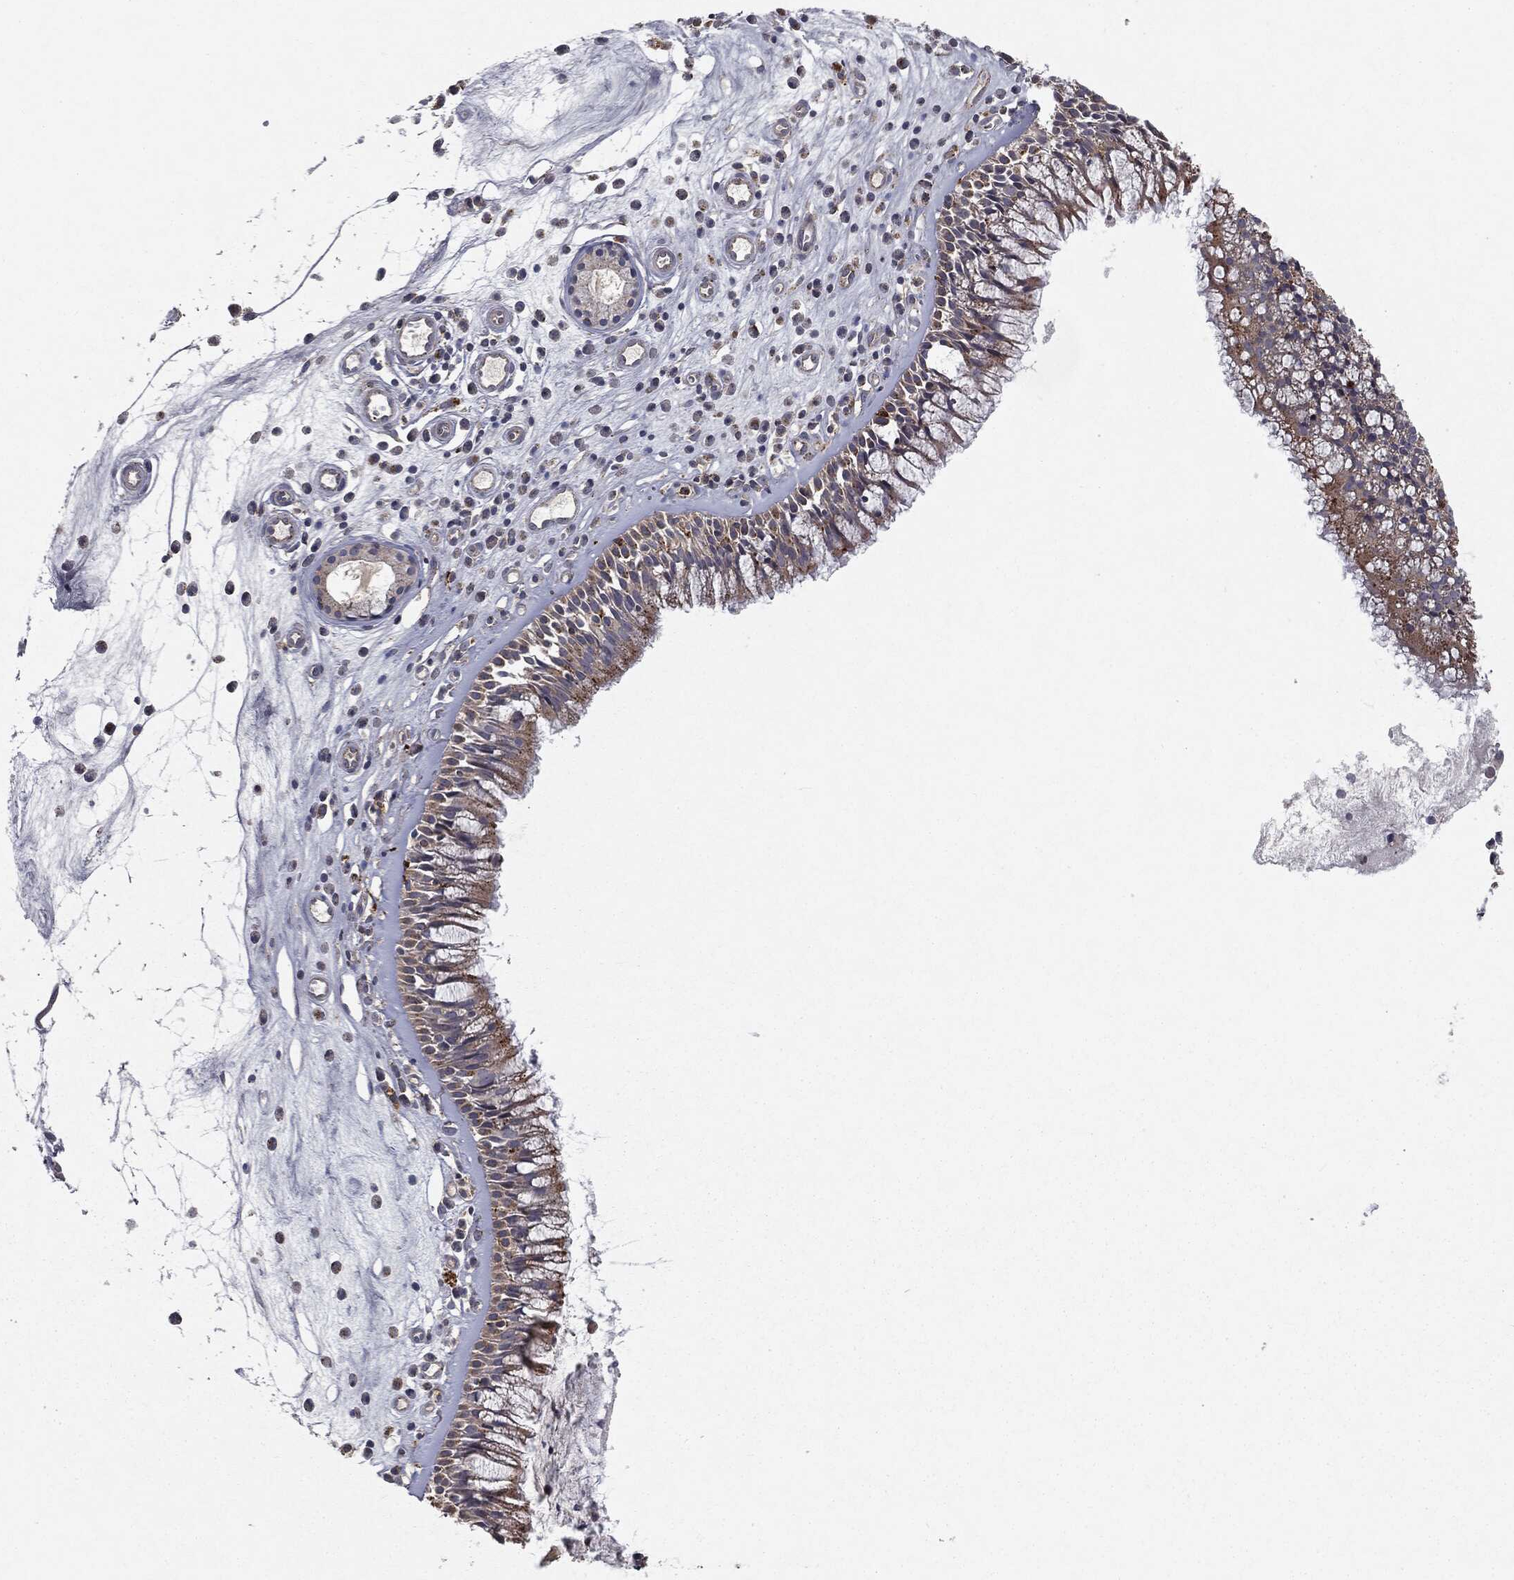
{"staining": {"intensity": "moderate", "quantity": "25%-75%", "location": "cytoplasmic/membranous"}, "tissue": "nasopharynx", "cell_type": "Respiratory epithelial cells", "image_type": "normal", "snomed": [{"axis": "morphology", "description": "Normal tissue, NOS"}, {"axis": "topography", "description": "Nasopharynx"}], "caption": "Benign nasopharynx shows moderate cytoplasmic/membranous positivity in about 25%-75% of respiratory epithelial cells, visualized by immunohistochemistry. The protein of interest is stained brown, and the nuclei are stained in blue (DAB (3,3'-diaminobenzidine) IHC with brightfield microscopy, high magnification).", "gene": "CTSA", "patient": {"sex": "male", "age": 57}}